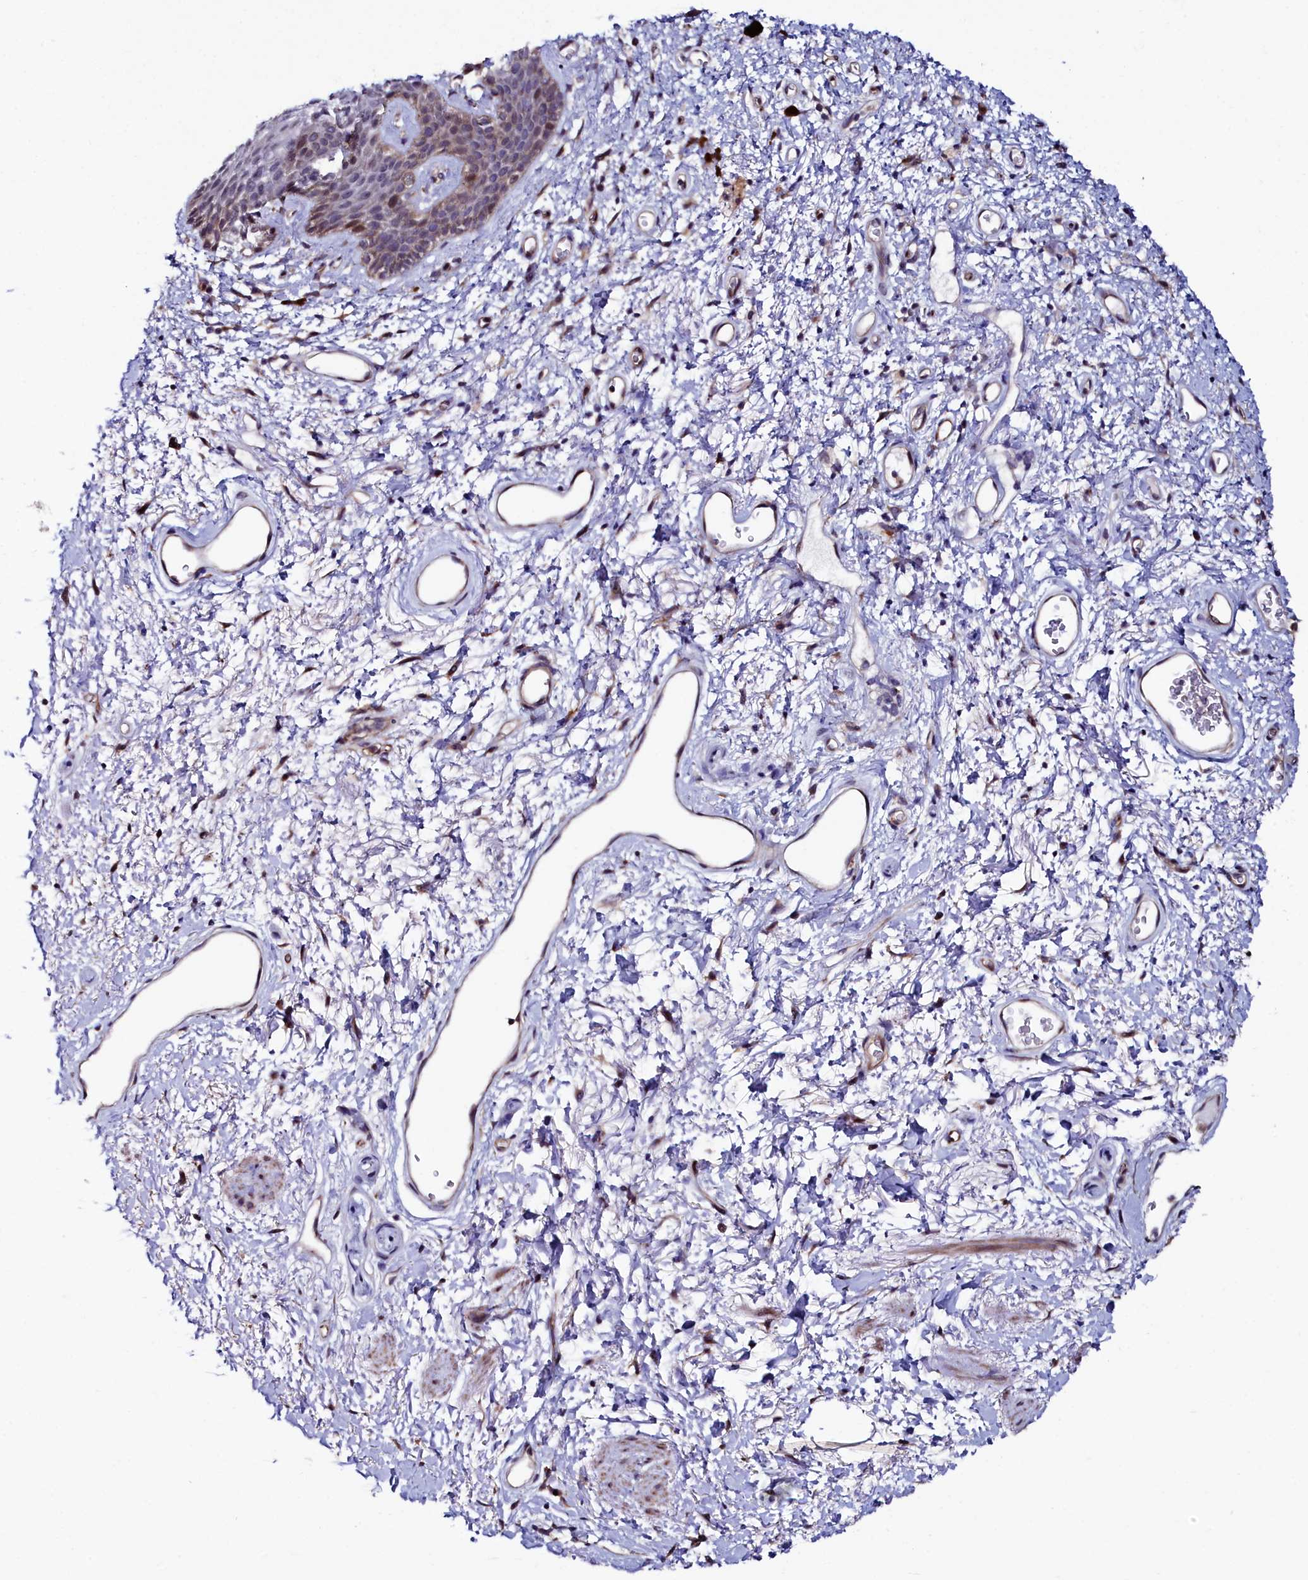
{"staining": {"intensity": "moderate", "quantity": "<25%", "location": "nuclear"}, "tissue": "skin", "cell_type": "Epidermal cells", "image_type": "normal", "snomed": [{"axis": "morphology", "description": "Normal tissue, NOS"}, {"axis": "topography", "description": "Anal"}], "caption": "Immunohistochemical staining of unremarkable human skin exhibits <25% levels of moderate nuclear protein staining in about <25% of epidermal cells. The protein of interest is stained brown, and the nuclei are stained in blue (DAB IHC with brightfield microscopy, high magnification).", "gene": "C4orf19", "patient": {"sex": "female", "age": 46}}